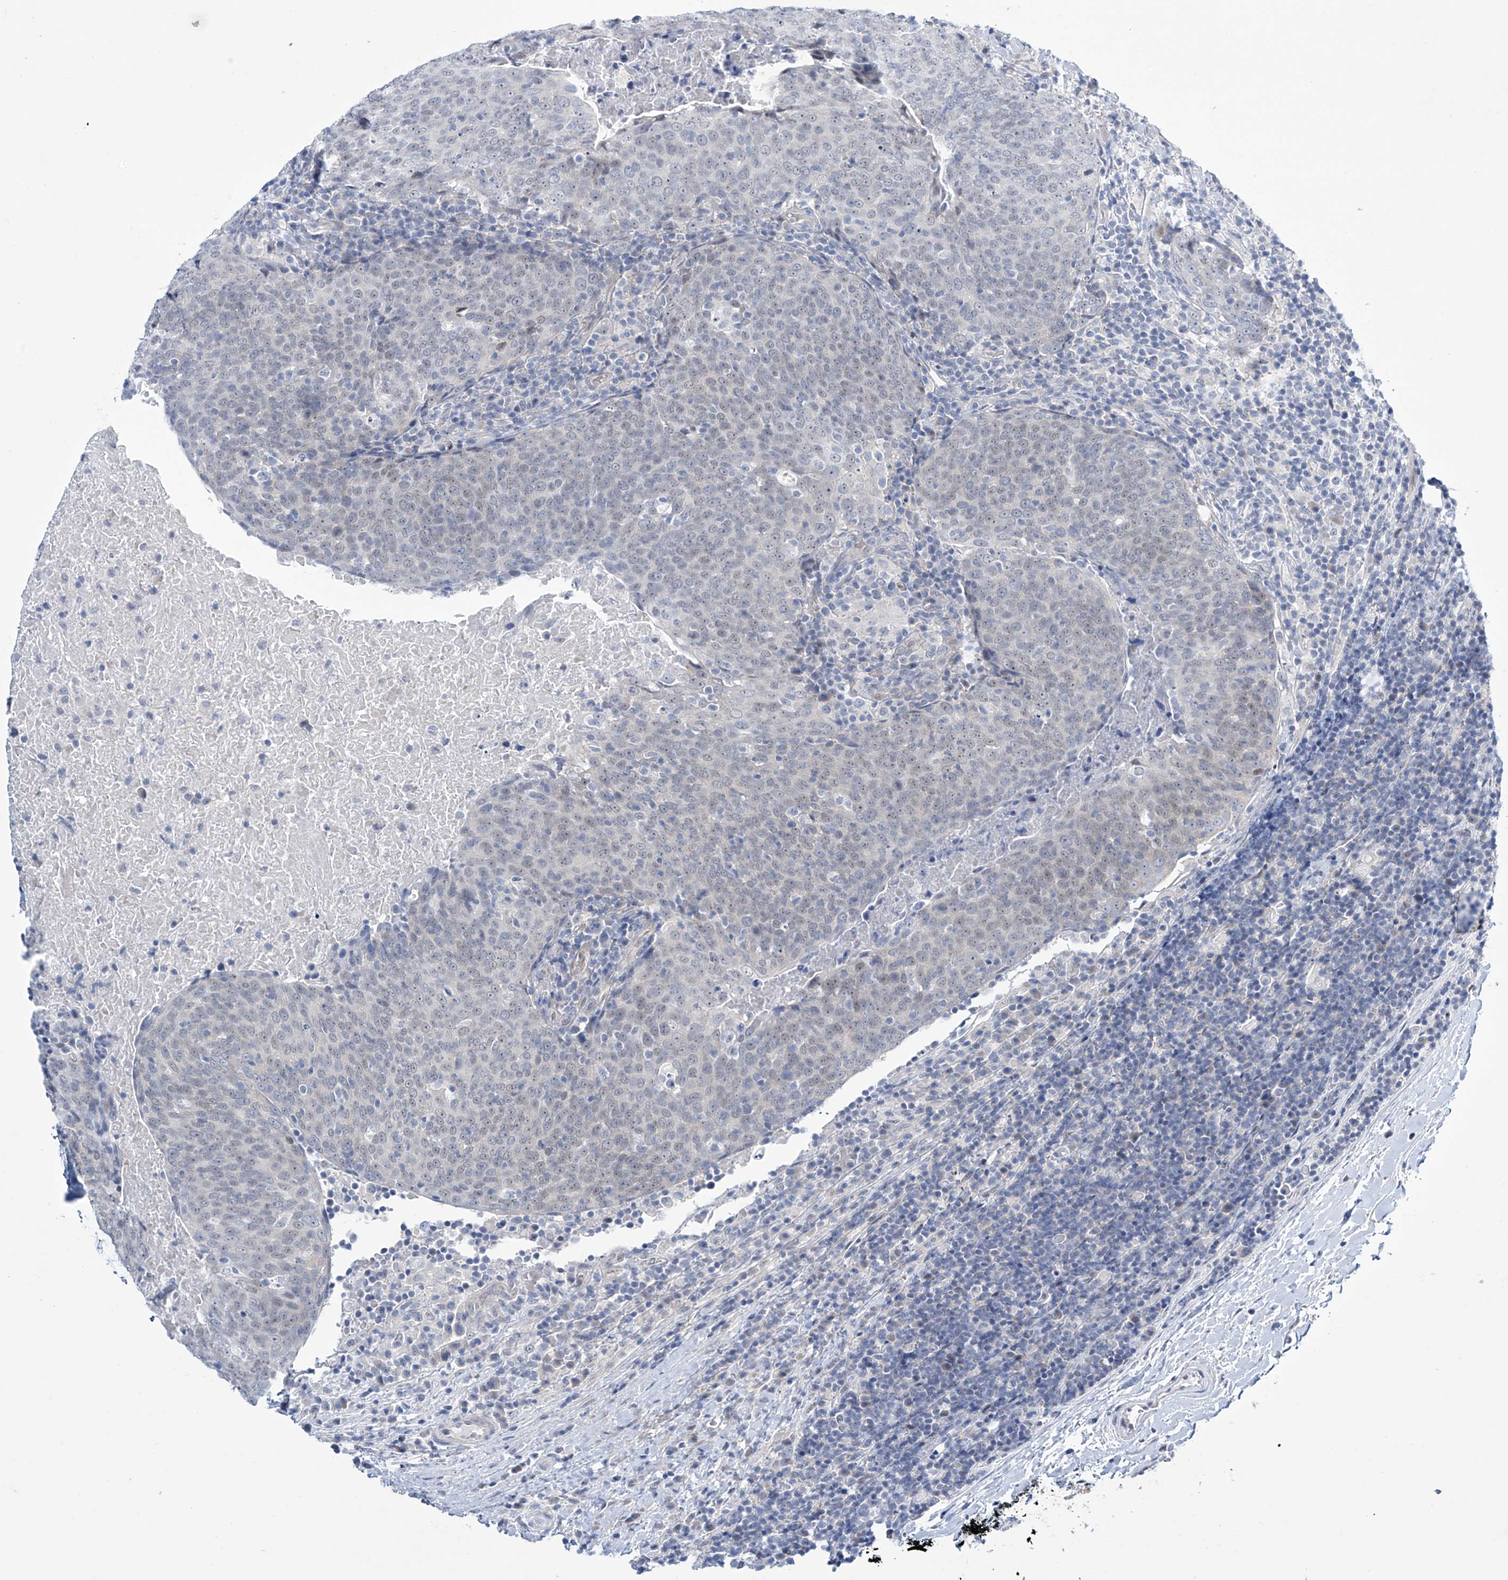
{"staining": {"intensity": "weak", "quantity": "25%-75%", "location": "nuclear"}, "tissue": "head and neck cancer", "cell_type": "Tumor cells", "image_type": "cancer", "snomed": [{"axis": "morphology", "description": "Squamous cell carcinoma, NOS"}, {"axis": "morphology", "description": "Squamous cell carcinoma, metastatic, NOS"}, {"axis": "topography", "description": "Lymph node"}, {"axis": "topography", "description": "Head-Neck"}], "caption": "This is a micrograph of immunohistochemistry (IHC) staining of head and neck cancer (squamous cell carcinoma), which shows weak staining in the nuclear of tumor cells.", "gene": "TRIM60", "patient": {"sex": "male", "age": 62}}